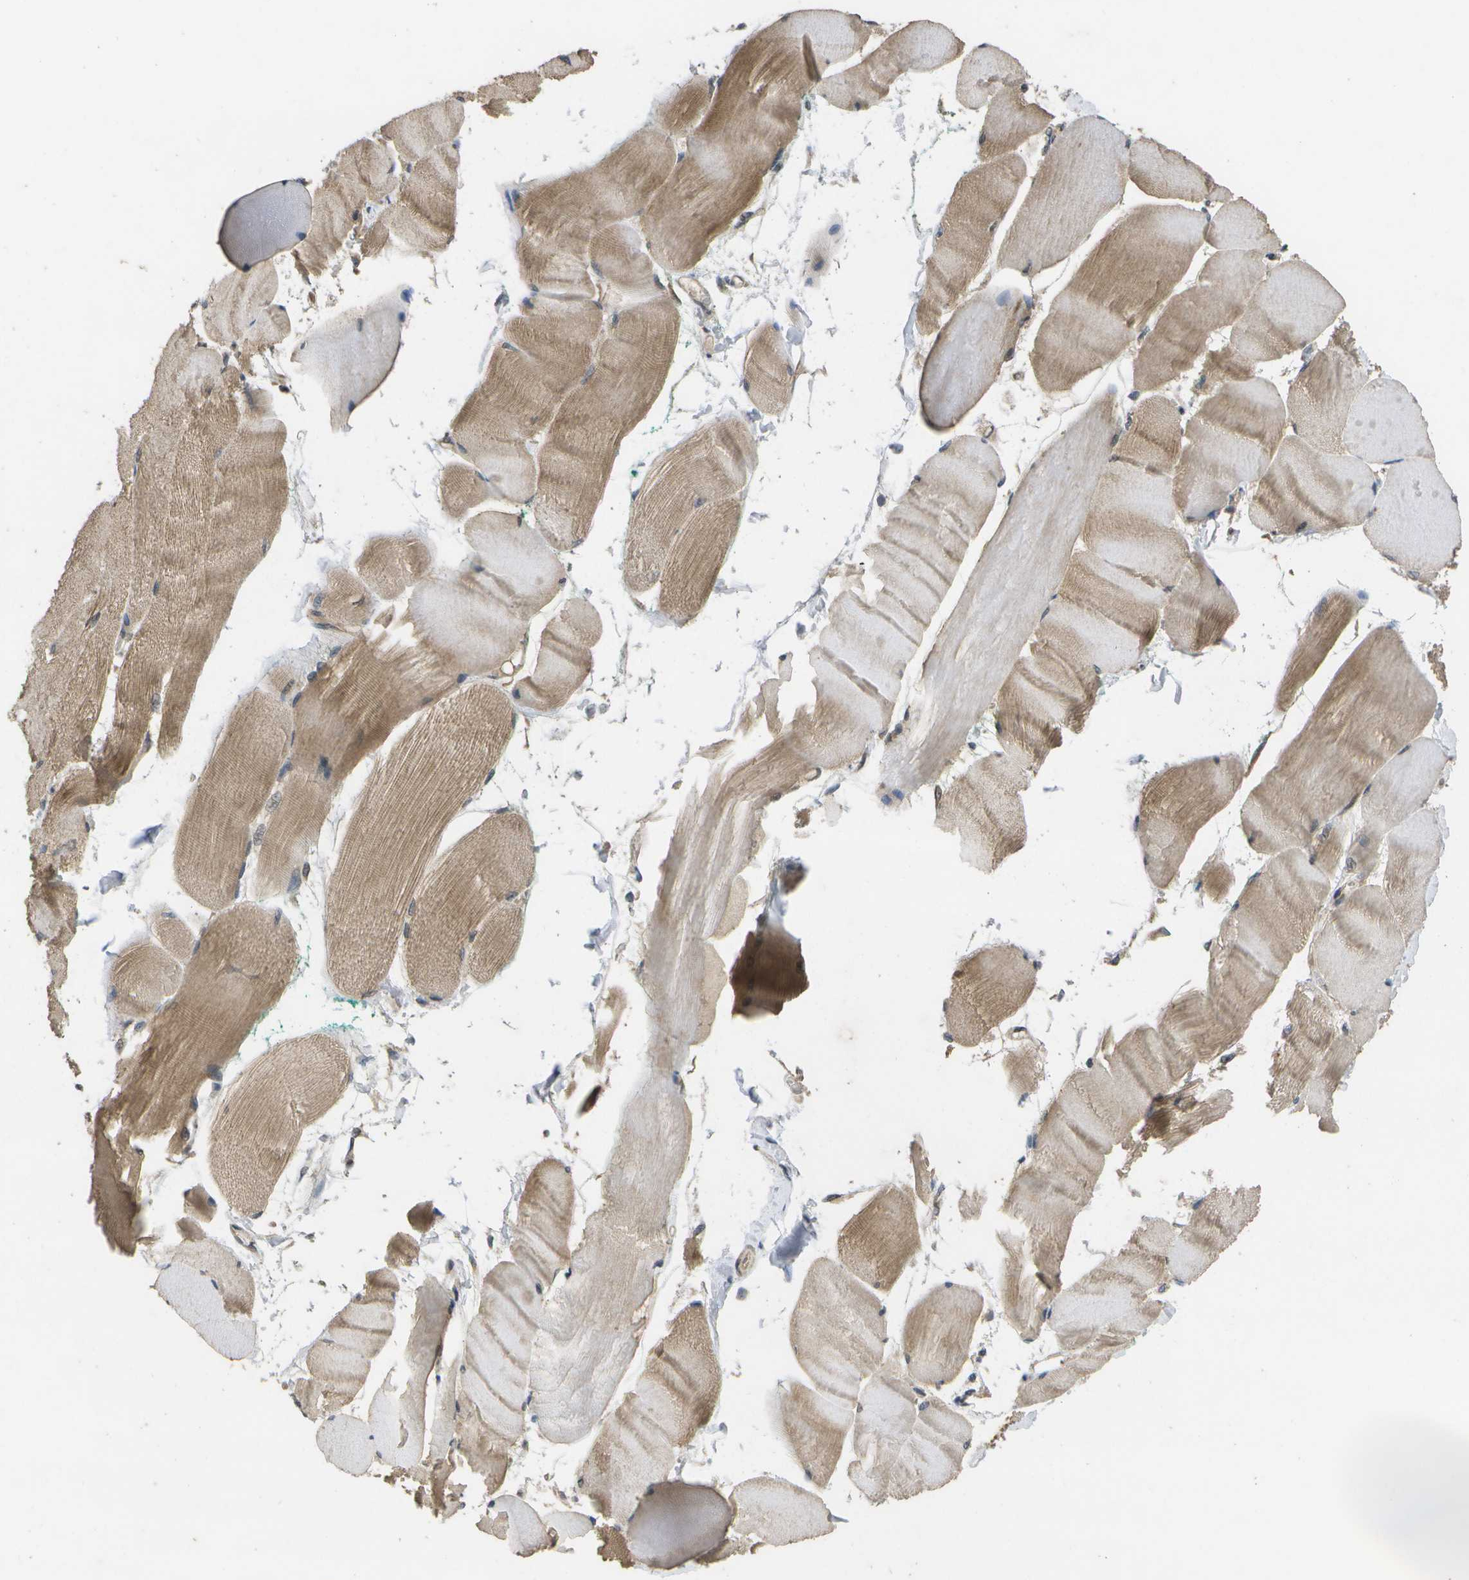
{"staining": {"intensity": "moderate", "quantity": ">75%", "location": "cytoplasmic/membranous"}, "tissue": "skeletal muscle", "cell_type": "Myocytes", "image_type": "normal", "snomed": [{"axis": "morphology", "description": "Normal tissue, NOS"}, {"axis": "morphology", "description": "Squamous cell carcinoma, NOS"}, {"axis": "topography", "description": "Skeletal muscle"}], "caption": "IHC (DAB) staining of normal human skeletal muscle displays moderate cytoplasmic/membranous protein staining in about >75% of myocytes.", "gene": "ALAS1", "patient": {"sex": "male", "age": 51}}